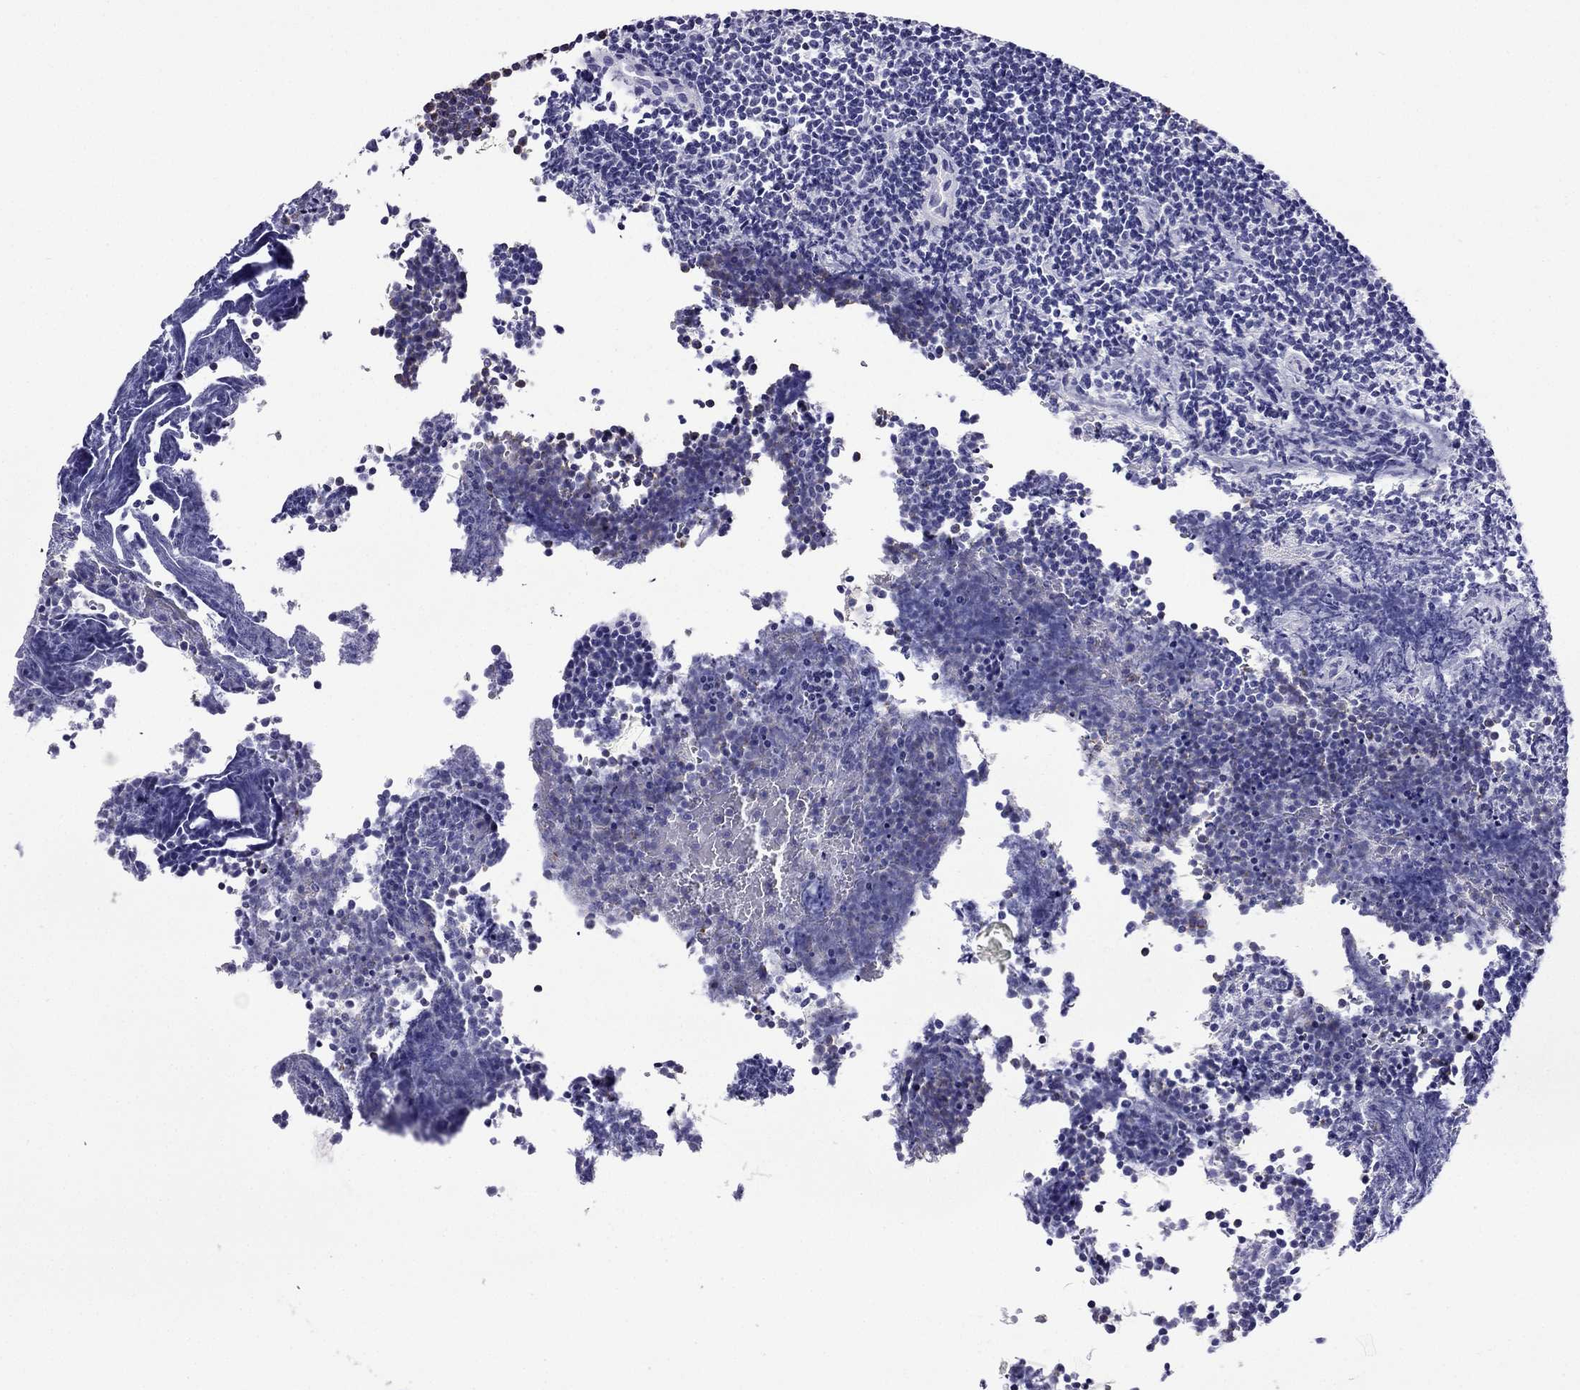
{"staining": {"intensity": "negative", "quantity": "none", "location": "none"}, "tissue": "lymphoma", "cell_type": "Tumor cells", "image_type": "cancer", "snomed": [{"axis": "morphology", "description": "Malignant lymphoma, non-Hodgkin's type, Low grade"}, {"axis": "topography", "description": "Brain"}], "caption": "Malignant lymphoma, non-Hodgkin's type (low-grade) was stained to show a protein in brown. There is no significant expression in tumor cells.", "gene": "DSC1", "patient": {"sex": "female", "age": 66}}